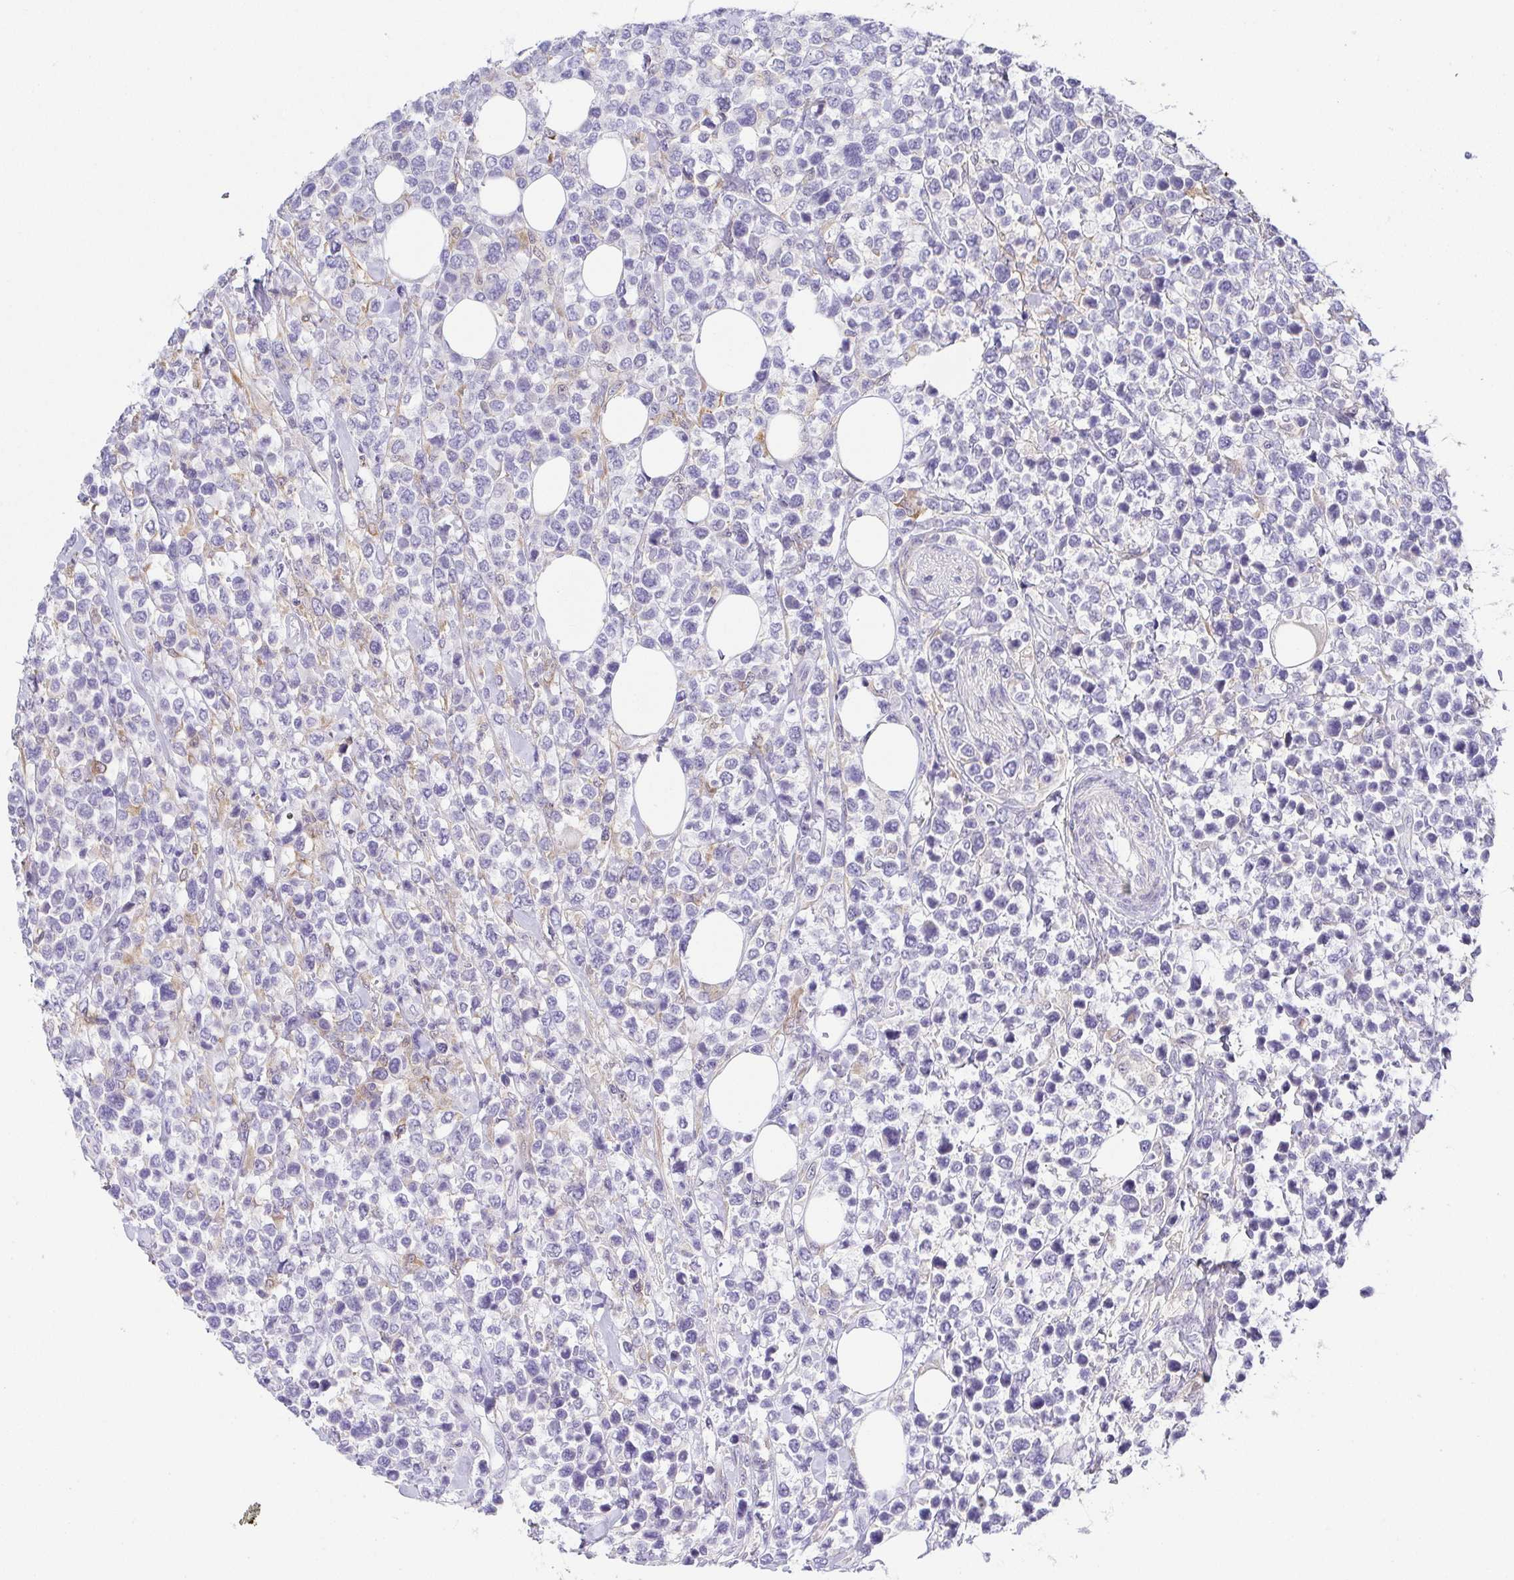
{"staining": {"intensity": "negative", "quantity": "none", "location": "none"}, "tissue": "lymphoma", "cell_type": "Tumor cells", "image_type": "cancer", "snomed": [{"axis": "morphology", "description": "Malignant lymphoma, non-Hodgkin's type, High grade"}, {"axis": "topography", "description": "Soft tissue"}], "caption": "Immunohistochemistry (IHC) micrograph of lymphoma stained for a protein (brown), which reveals no positivity in tumor cells. The staining is performed using DAB (3,3'-diaminobenzidine) brown chromogen with nuclei counter-stained in using hematoxylin.", "gene": "RNASE7", "patient": {"sex": "female", "age": 56}}